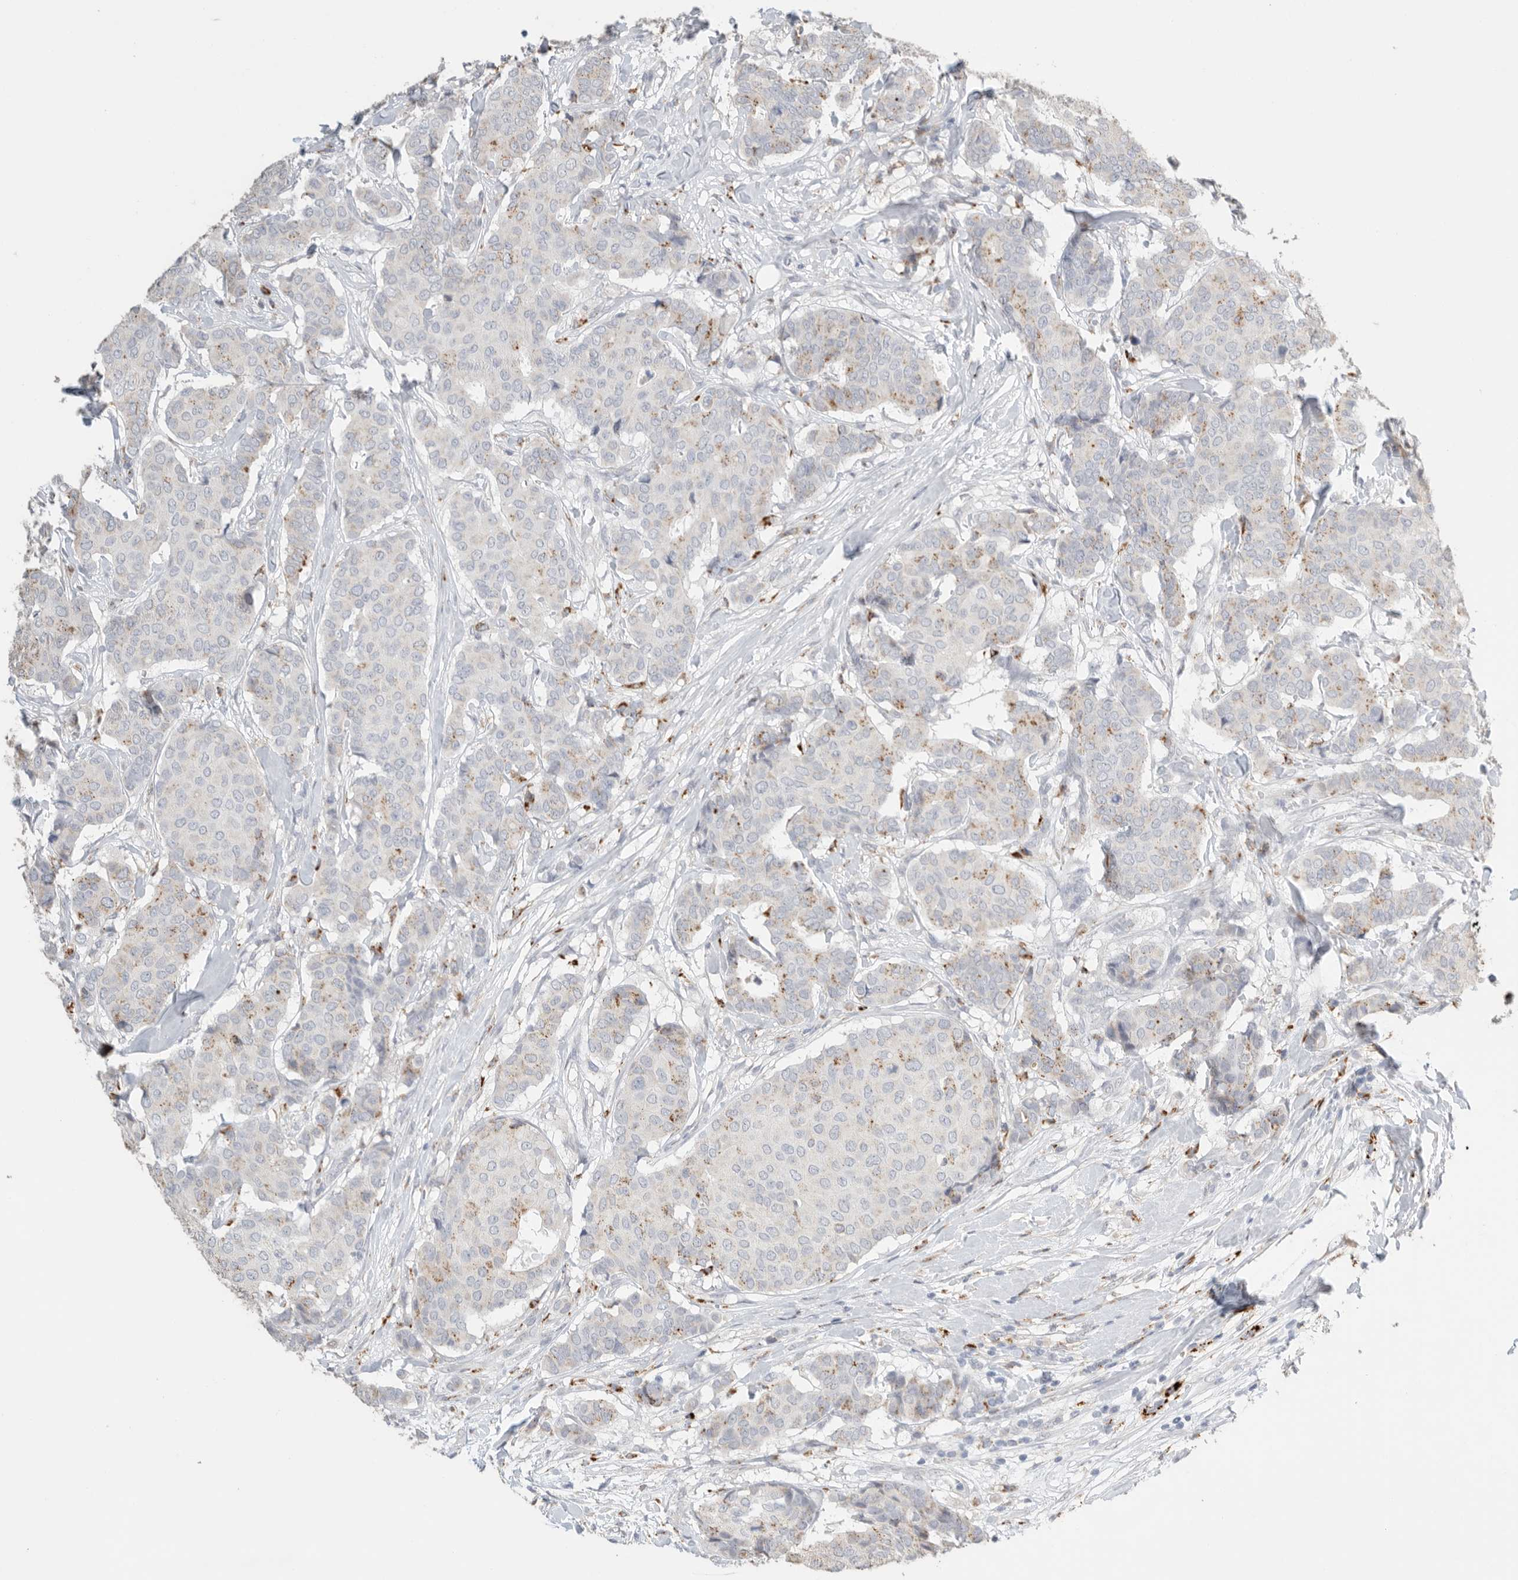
{"staining": {"intensity": "moderate", "quantity": "<25%", "location": "cytoplasmic/membranous"}, "tissue": "breast cancer", "cell_type": "Tumor cells", "image_type": "cancer", "snomed": [{"axis": "morphology", "description": "Duct carcinoma"}, {"axis": "topography", "description": "Breast"}], "caption": "Protein staining reveals moderate cytoplasmic/membranous positivity in approximately <25% of tumor cells in intraductal carcinoma (breast).", "gene": "GGH", "patient": {"sex": "female", "age": 75}}